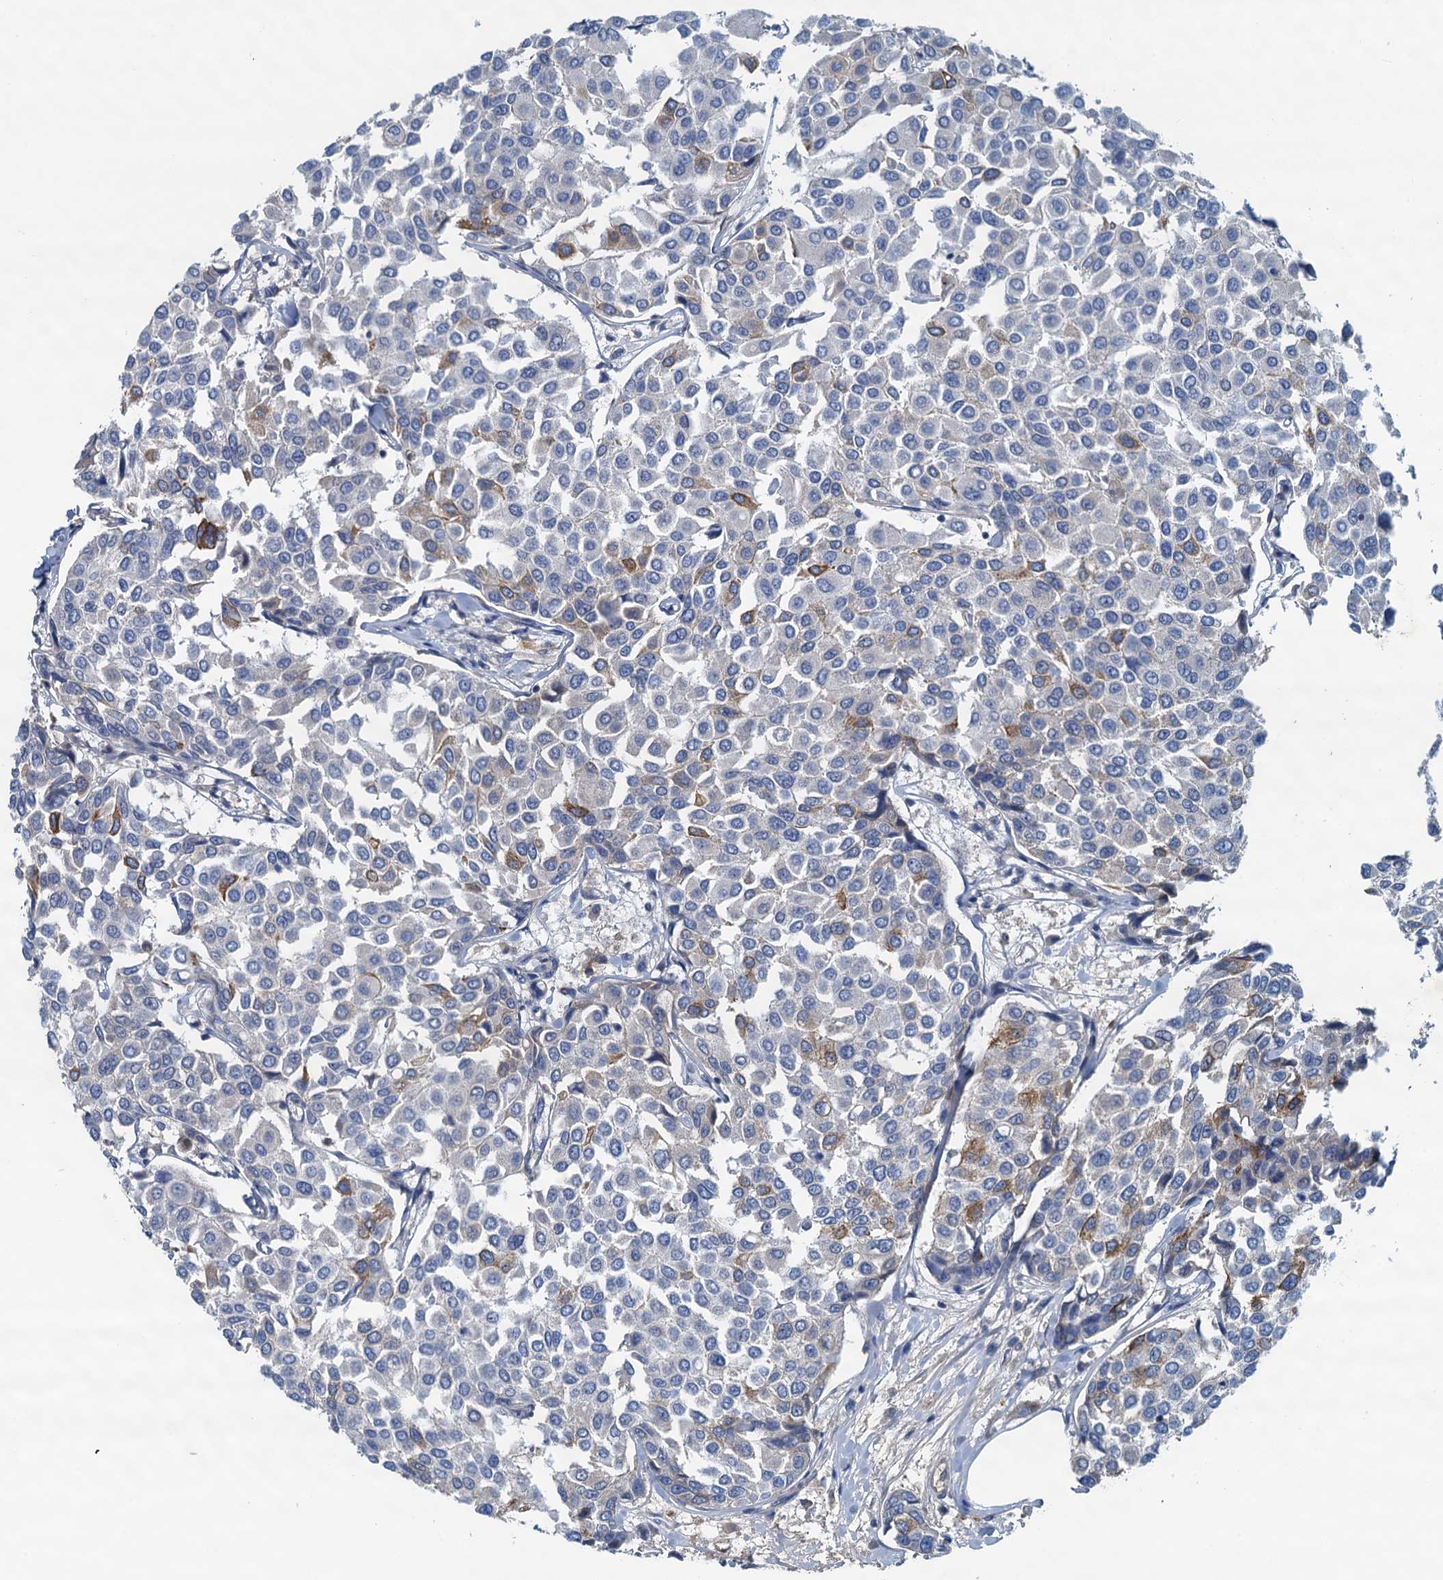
{"staining": {"intensity": "negative", "quantity": "none", "location": "none"}, "tissue": "breast cancer", "cell_type": "Tumor cells", "image_type": "cancer", "snomed": [{"axis": "morphology", "description": "Duct carcinoma"}, {"axis": "topography", "description": "Breast"}], "caption": "Histopathology image shows no significant protein expression in tumor cells of breast cancer. The staining was performed using DAB to visualize the protein expression in brown, while the nuclei were stained in blue with hematoxylin (Magnification: 20x).", "gene": "THAP10", "patient": {"sex": "female", "age": 55}}